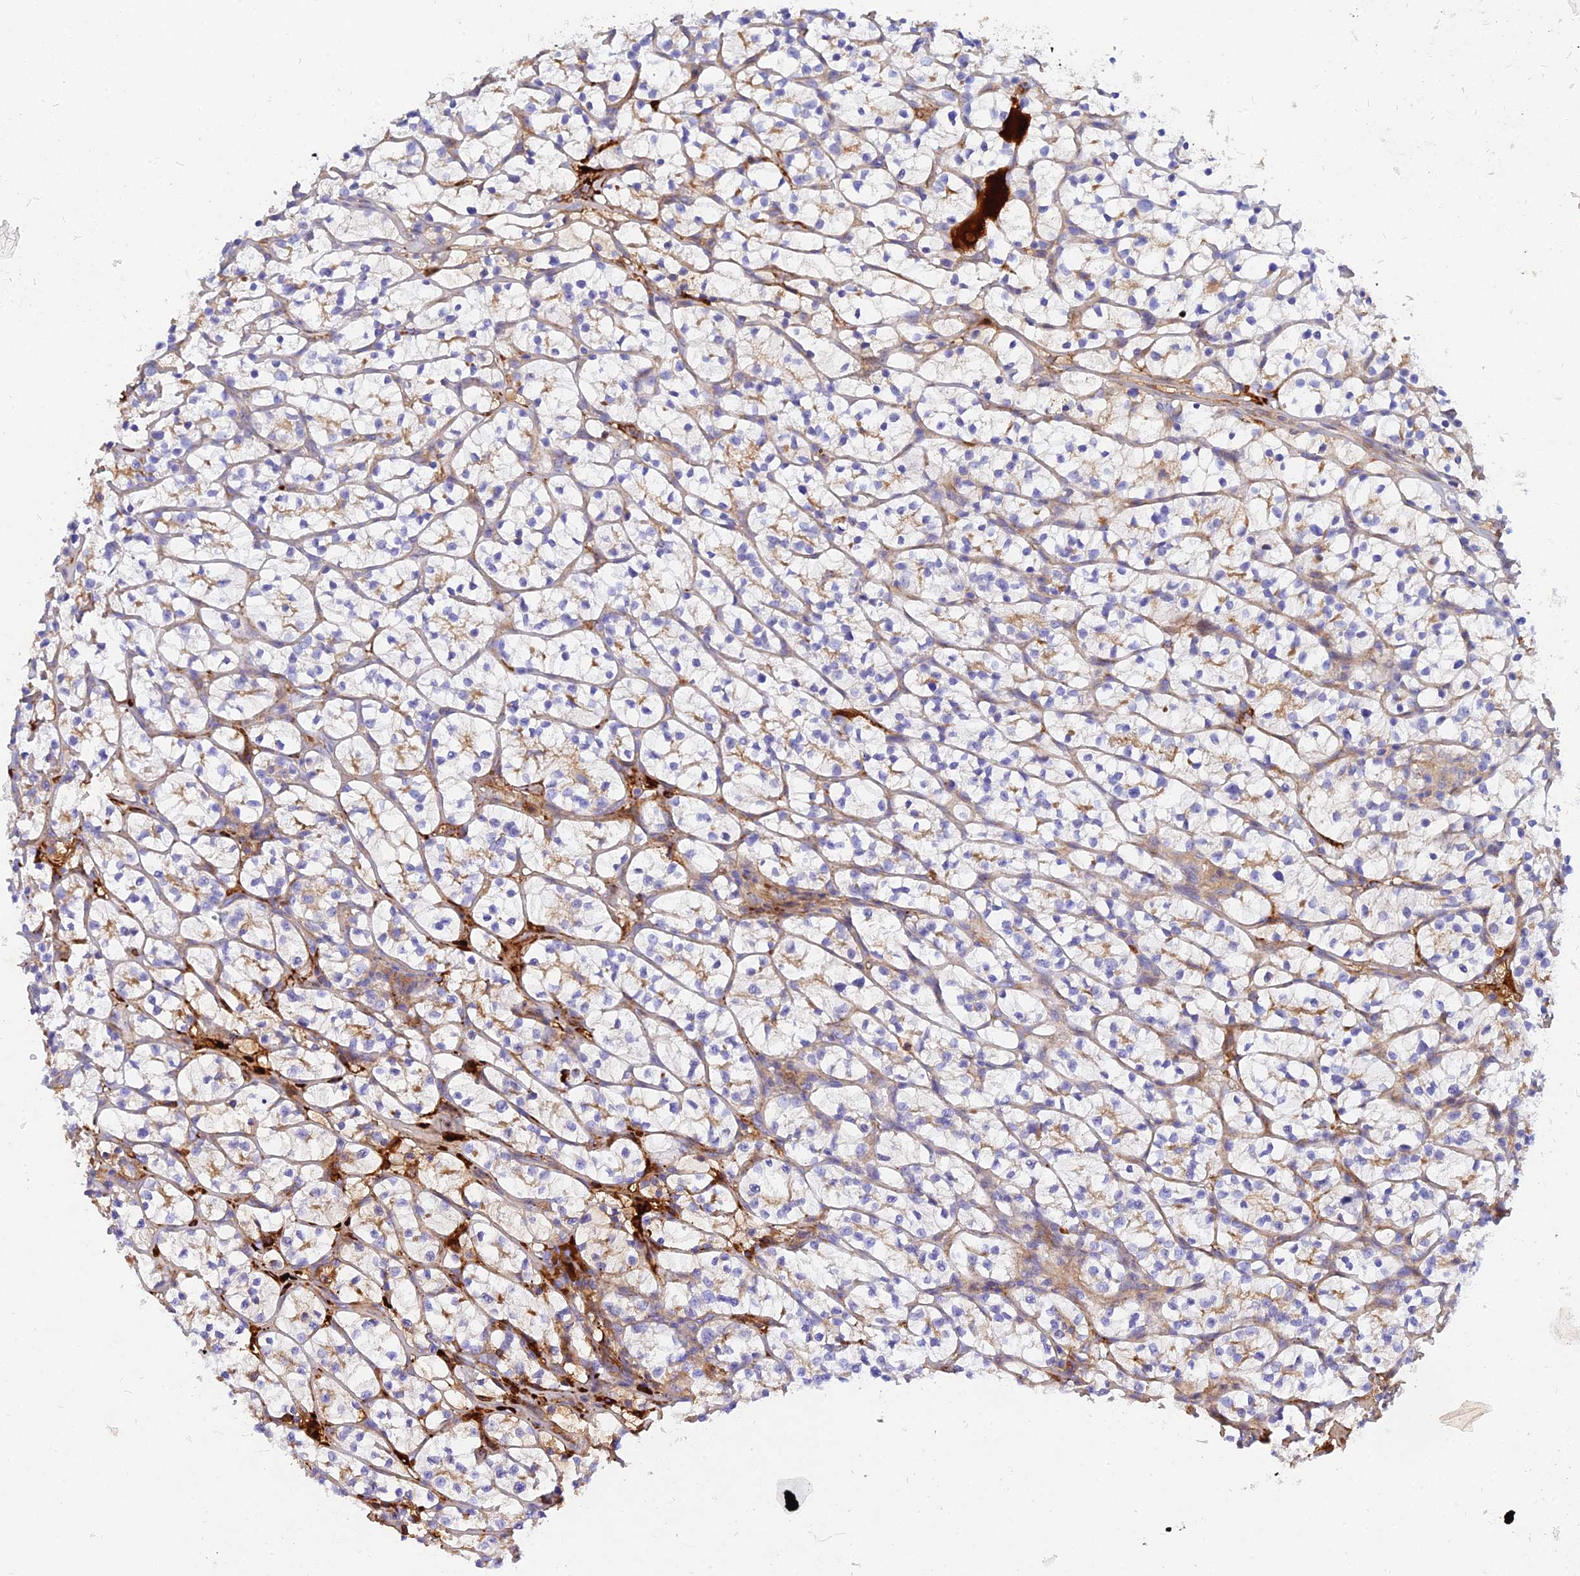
{"staining": {"intensity": "moderate", "quantity": "<25%", "location": "cytoplasmic/membranous"}, "tissue": "renal cancer", "cell_type": "Tumor cells", "image_type": "cancer", "snomed": [{"axis": "morphology", "description": "Adenocarcinoma, NOS"}, {"axis": "topography", "description": "Kidney"}], "caption": "Renal adenocarcinoma was stained to show a protein in brown. There is low levels of moderate cytoplasmic/membranous expression in about <25% of tumor cells. (DAB (3,3'-diaminobenzidine) = brown stain, brightfield microscopy at high magnification).", "gene": "MROH1", "patient": {"sex": "female", "age": 64}}